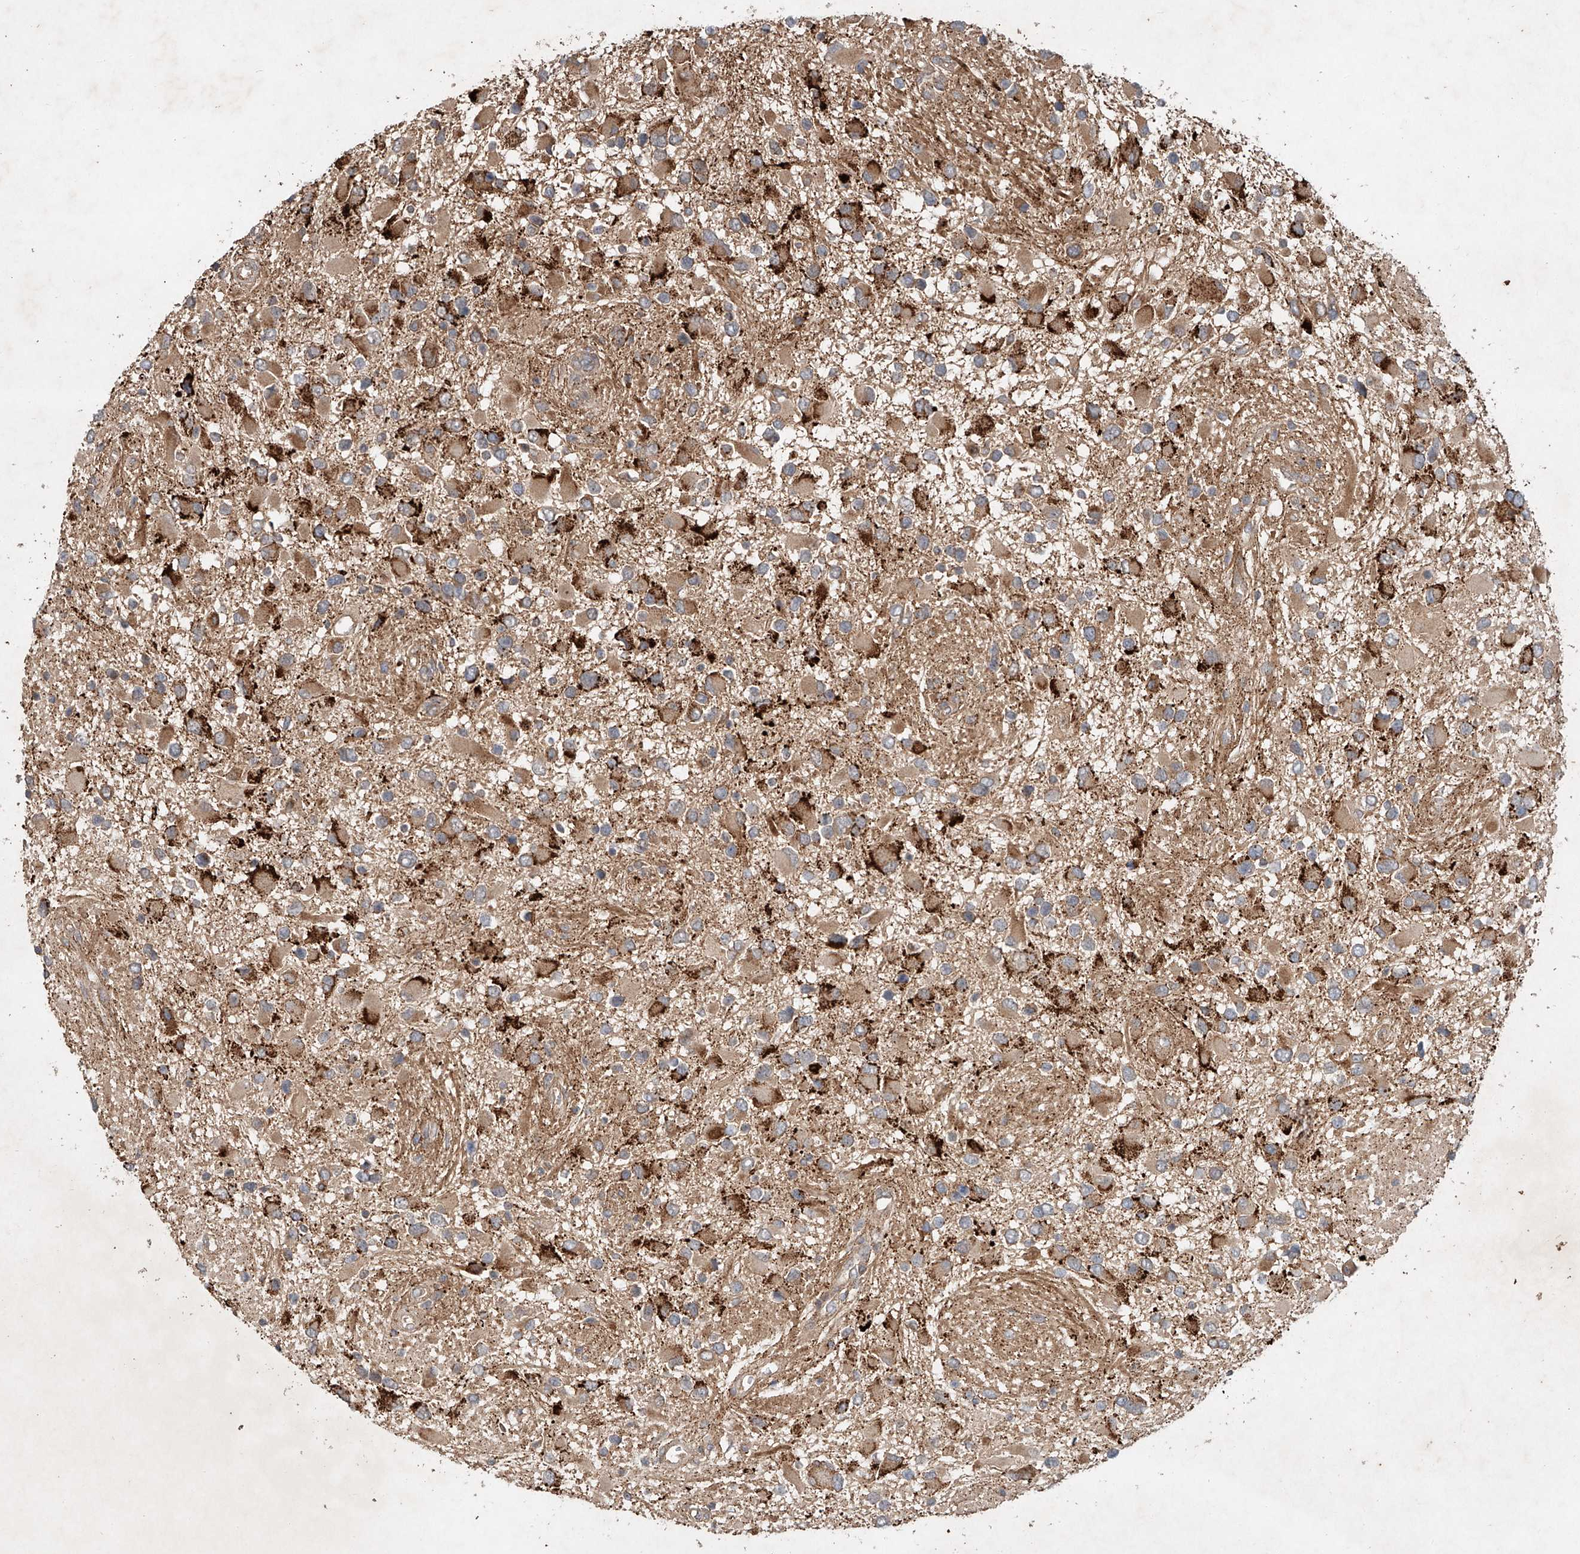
{"staining": {"intensity": "strong", "quantity": "<25%", "location": "cytoplasmic/membranous"}, "tissue": "glioma", "cell_type": "Tumor cells", "image_type": "cancer", "snomed": [{"axis": "morphology", "description": "Glioma, malignant, High grade"}, {"axis": "topography", "description": "Brain"}], "caption": "A brown stain highlights strong cytoplasmic/membranous staining of a protein in human glioma tumor cells. The protein of interest is shown in brown color, while the nuclei are stained blue.", "gene": "IER5", "patient": {"sex": "male", "age": 53}}